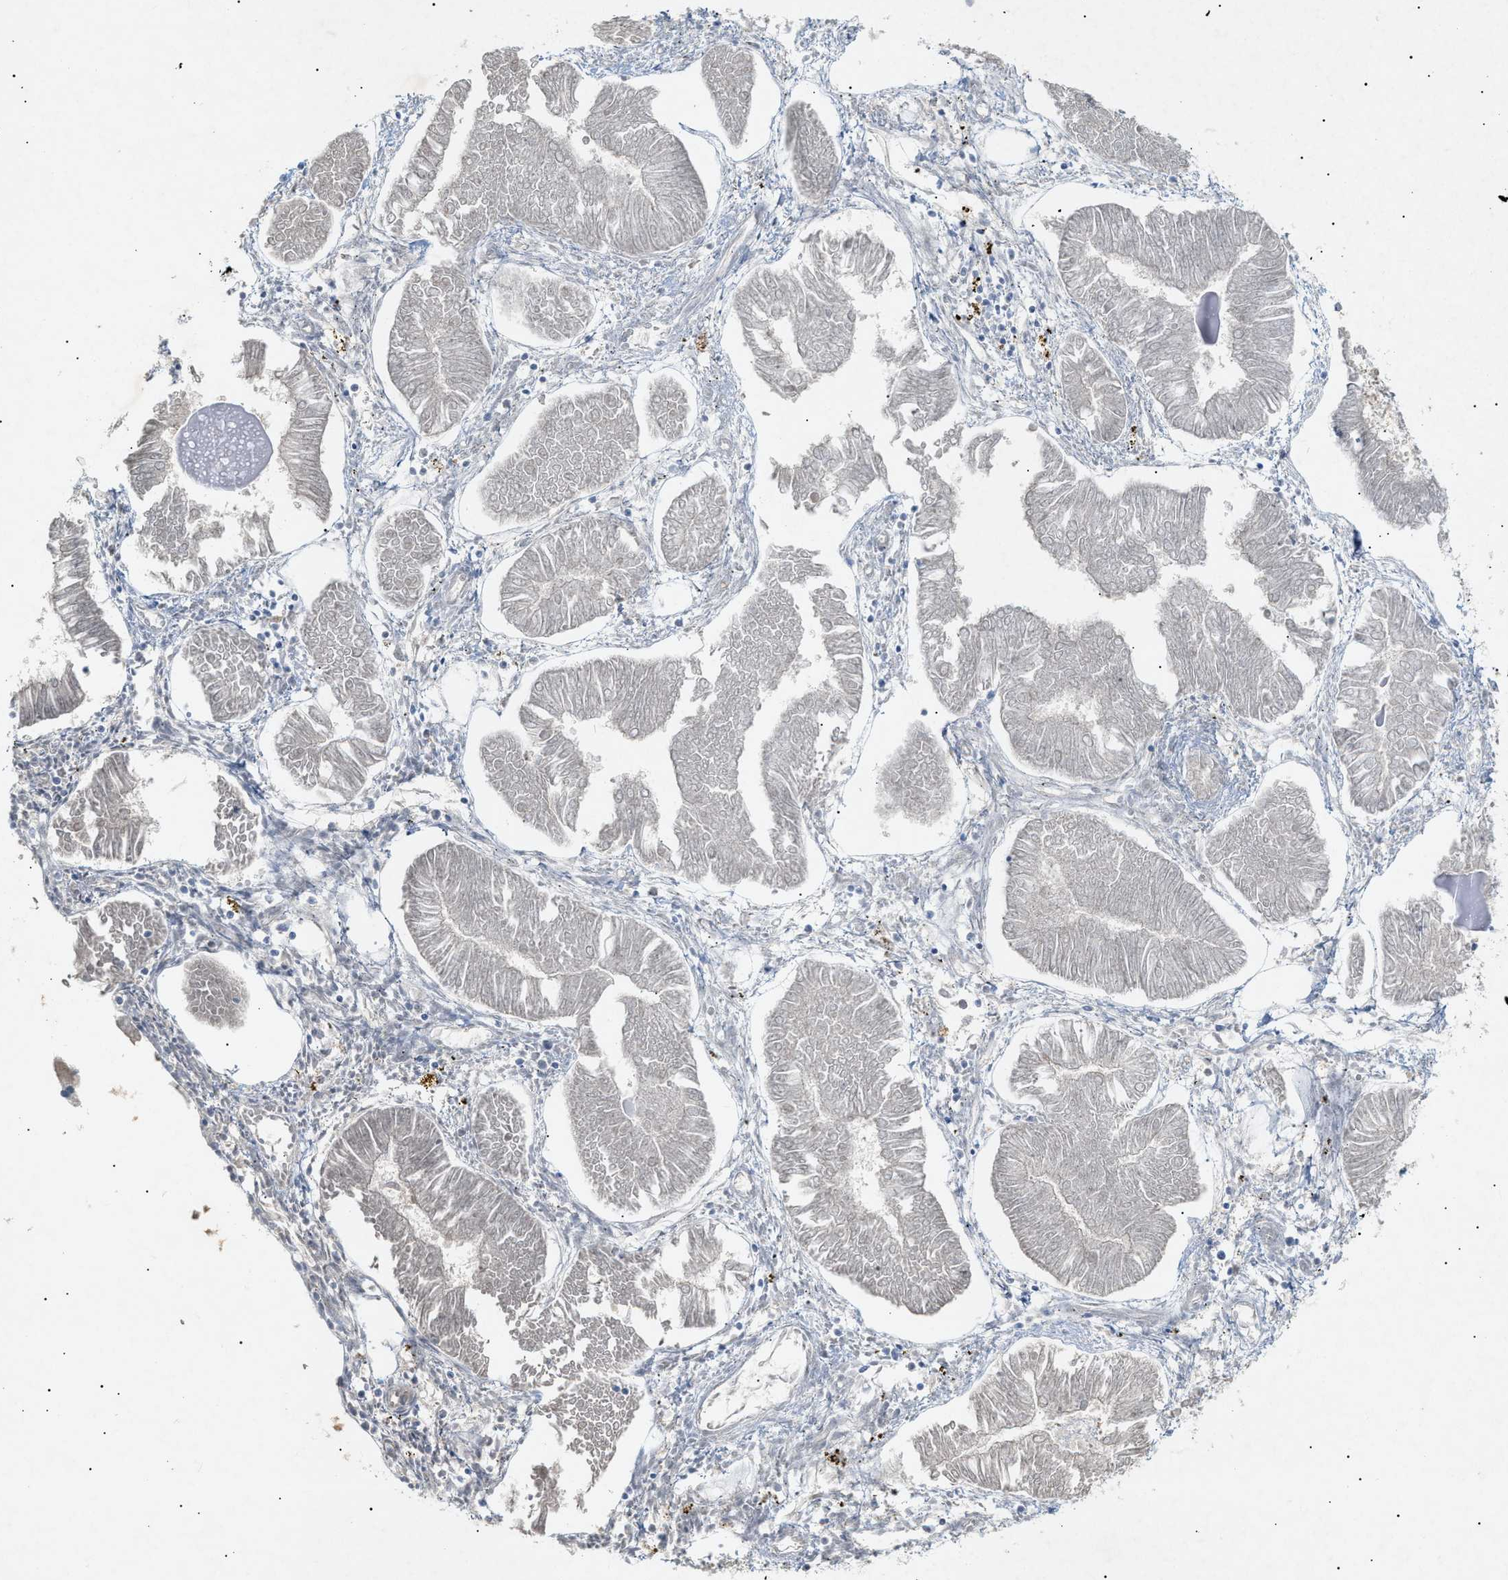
{"staining": {"intensity": "negative", "quantity": "none", "location": "none"}, "tissue": "endometrial cancer", "cell_type": "Tumor cells", "image_type": "cancer", "snomed": [{"axis": "morphology", "description": "Adenocarcinoma, NOS"}, {"axis": "topography", "description": "Endometrium"}], "caption": "Protein analysis of adenocarcinoma (endometrial) shows no significant positivity in tumor cells.", "gene": "SLC25A31", "patient": {"sex": "female", "age": 53}}